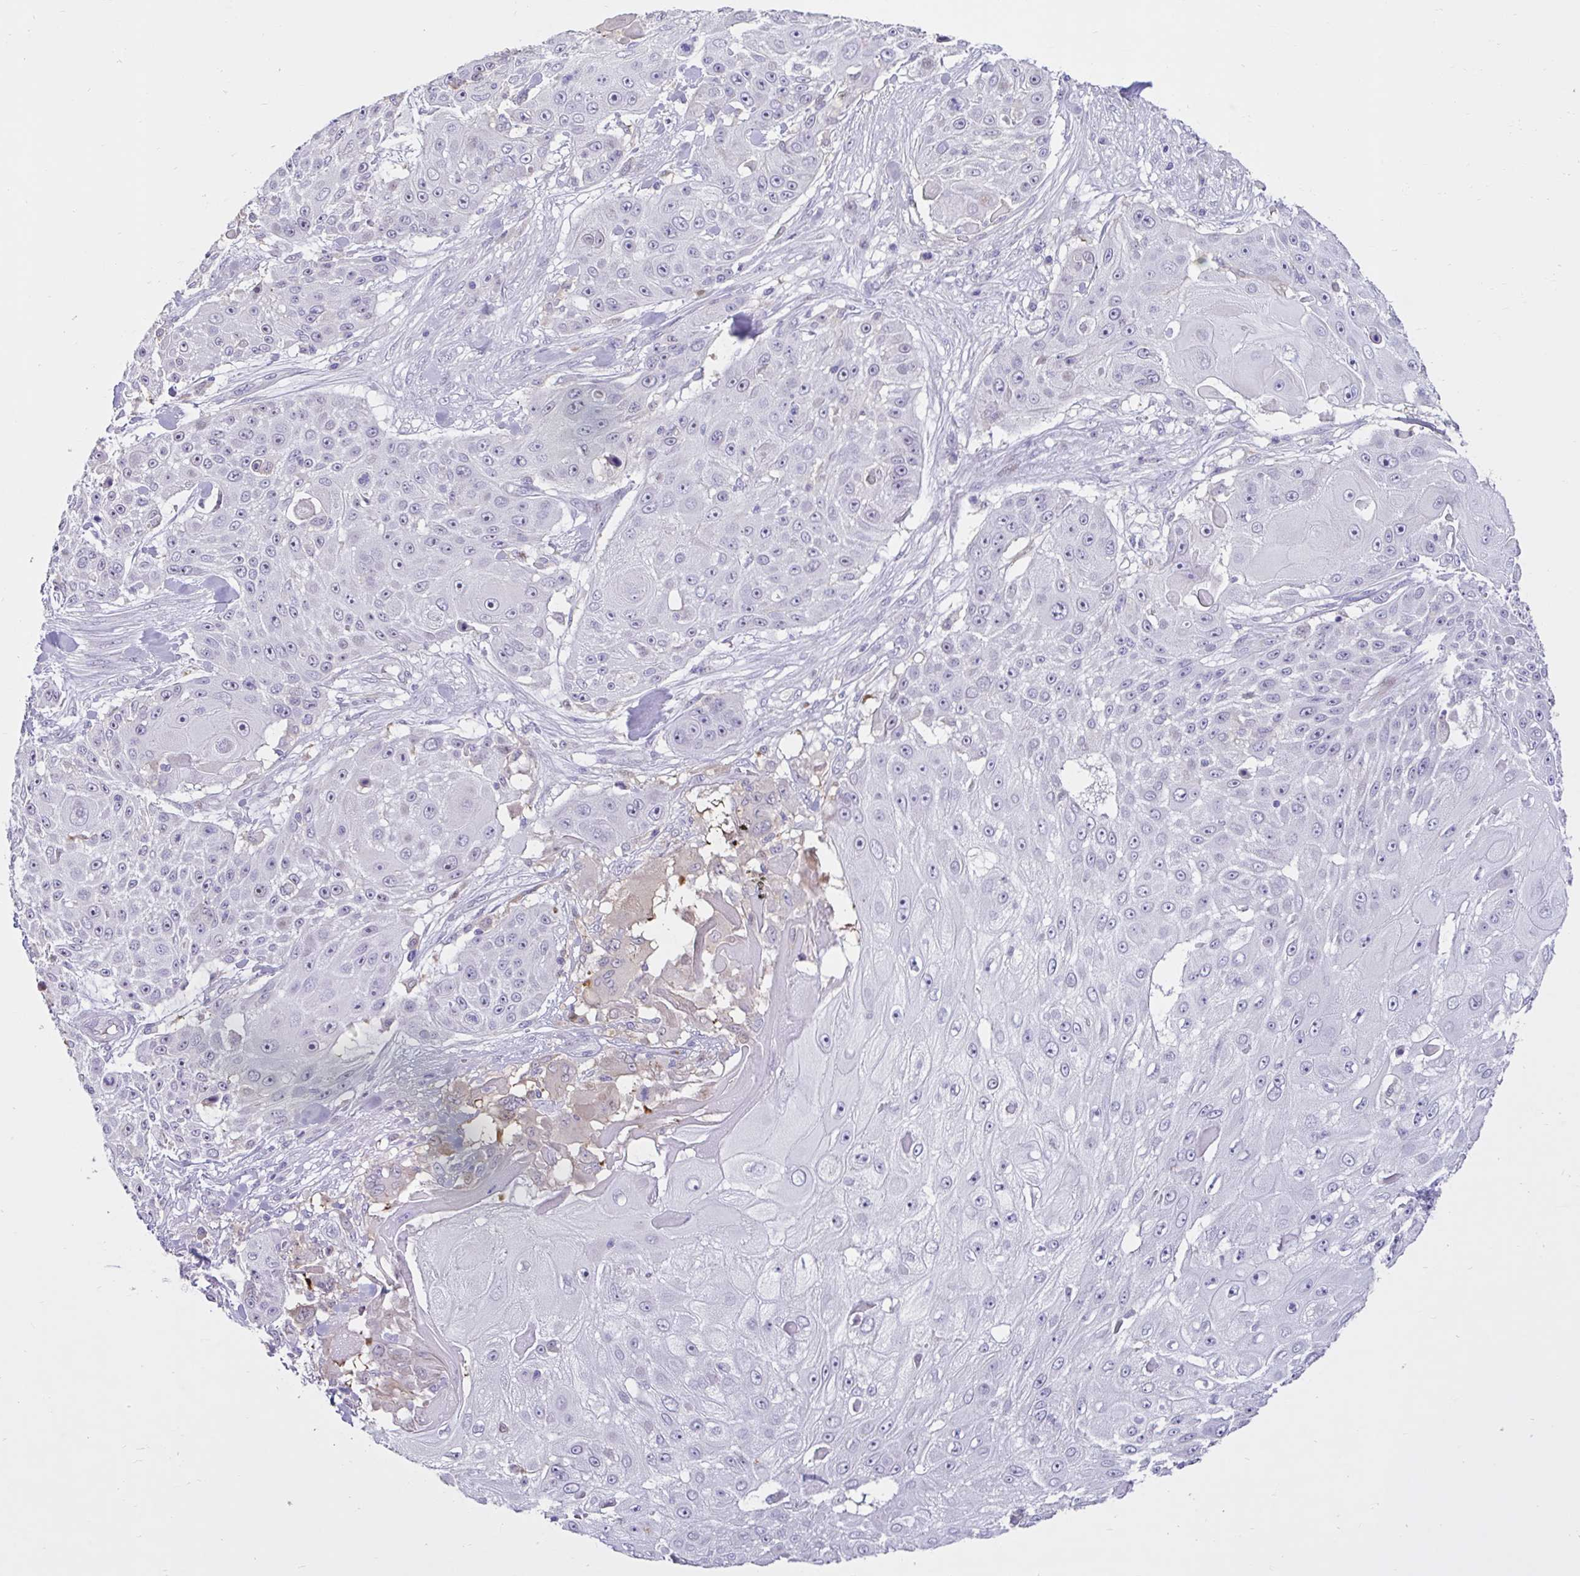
{"staining": {"intensity": "negative", "quantity": "none", "location": "none"}, "tissue": "skin cancer", "cell_type": "Tumor cells", "image_type": "cancer", "snomed": [{"axis": "morphology", "description": "Squamous cell carcinoma, NOS"}, {"axis": "topography", "description": "Skin"}], "caption": "Image shows no protein expression in tumor cells of skin squamous cell carcinoma tissue.", "gene": "NHLH2", "patient": {"sex": "female", "age": 86}}